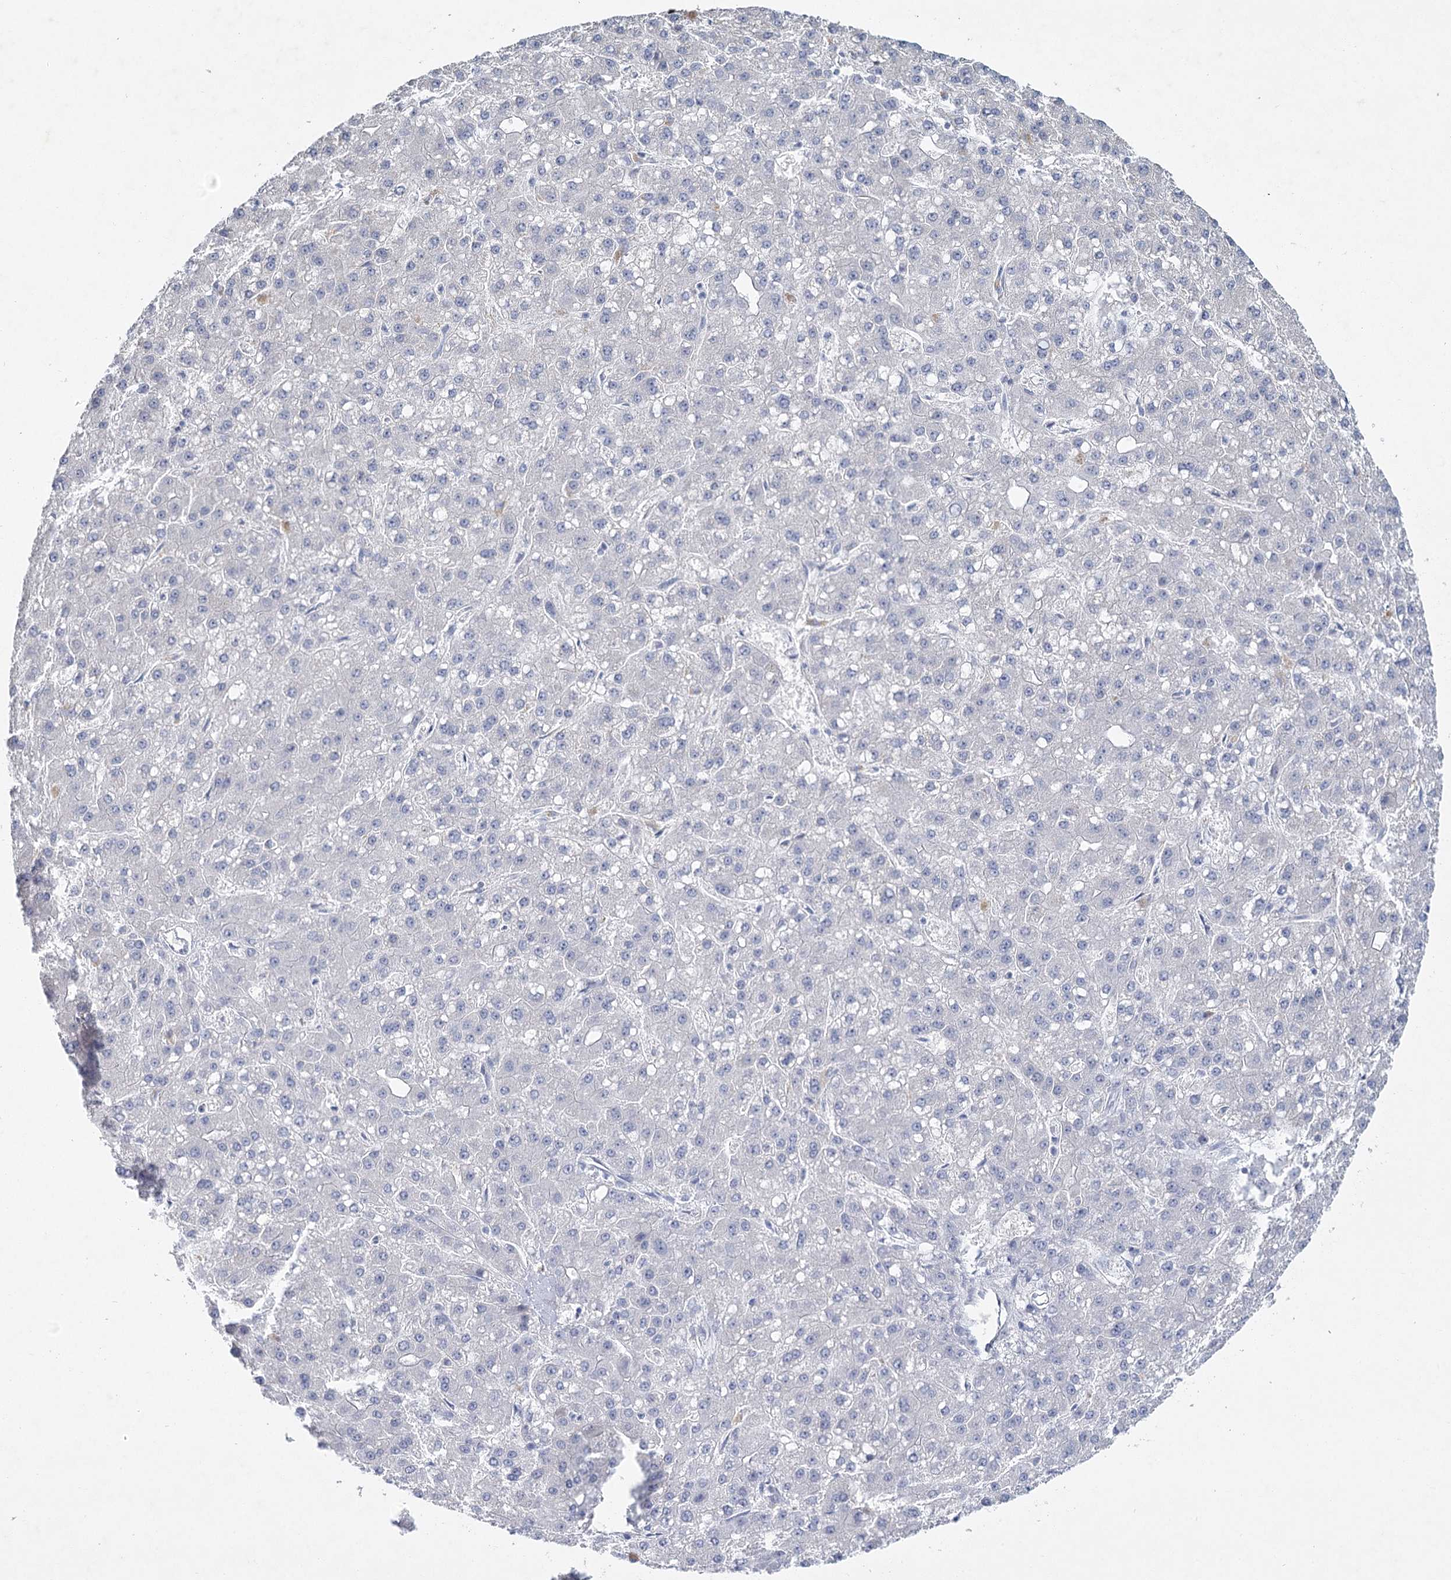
{"staining": {"intensity": "negative", "quantity": "none", "location": "none"}, "tissue": "liver cancer", "cell_type": "Tumor cells", "image_type": "cancer", "snomed": [{"axis": "morphology", "description": "Carcinoma, Hepatocellular, NOS"}, {"axis": "topography", "description": "Liver"}], "caption": "Immunohistochemical staining of liver cancer (hepatocellular carcinoma) demonstrates no significant expression in tumor cells.", "gene": "MAP3K13", "patient": {"sex": "male", "age": 67}}